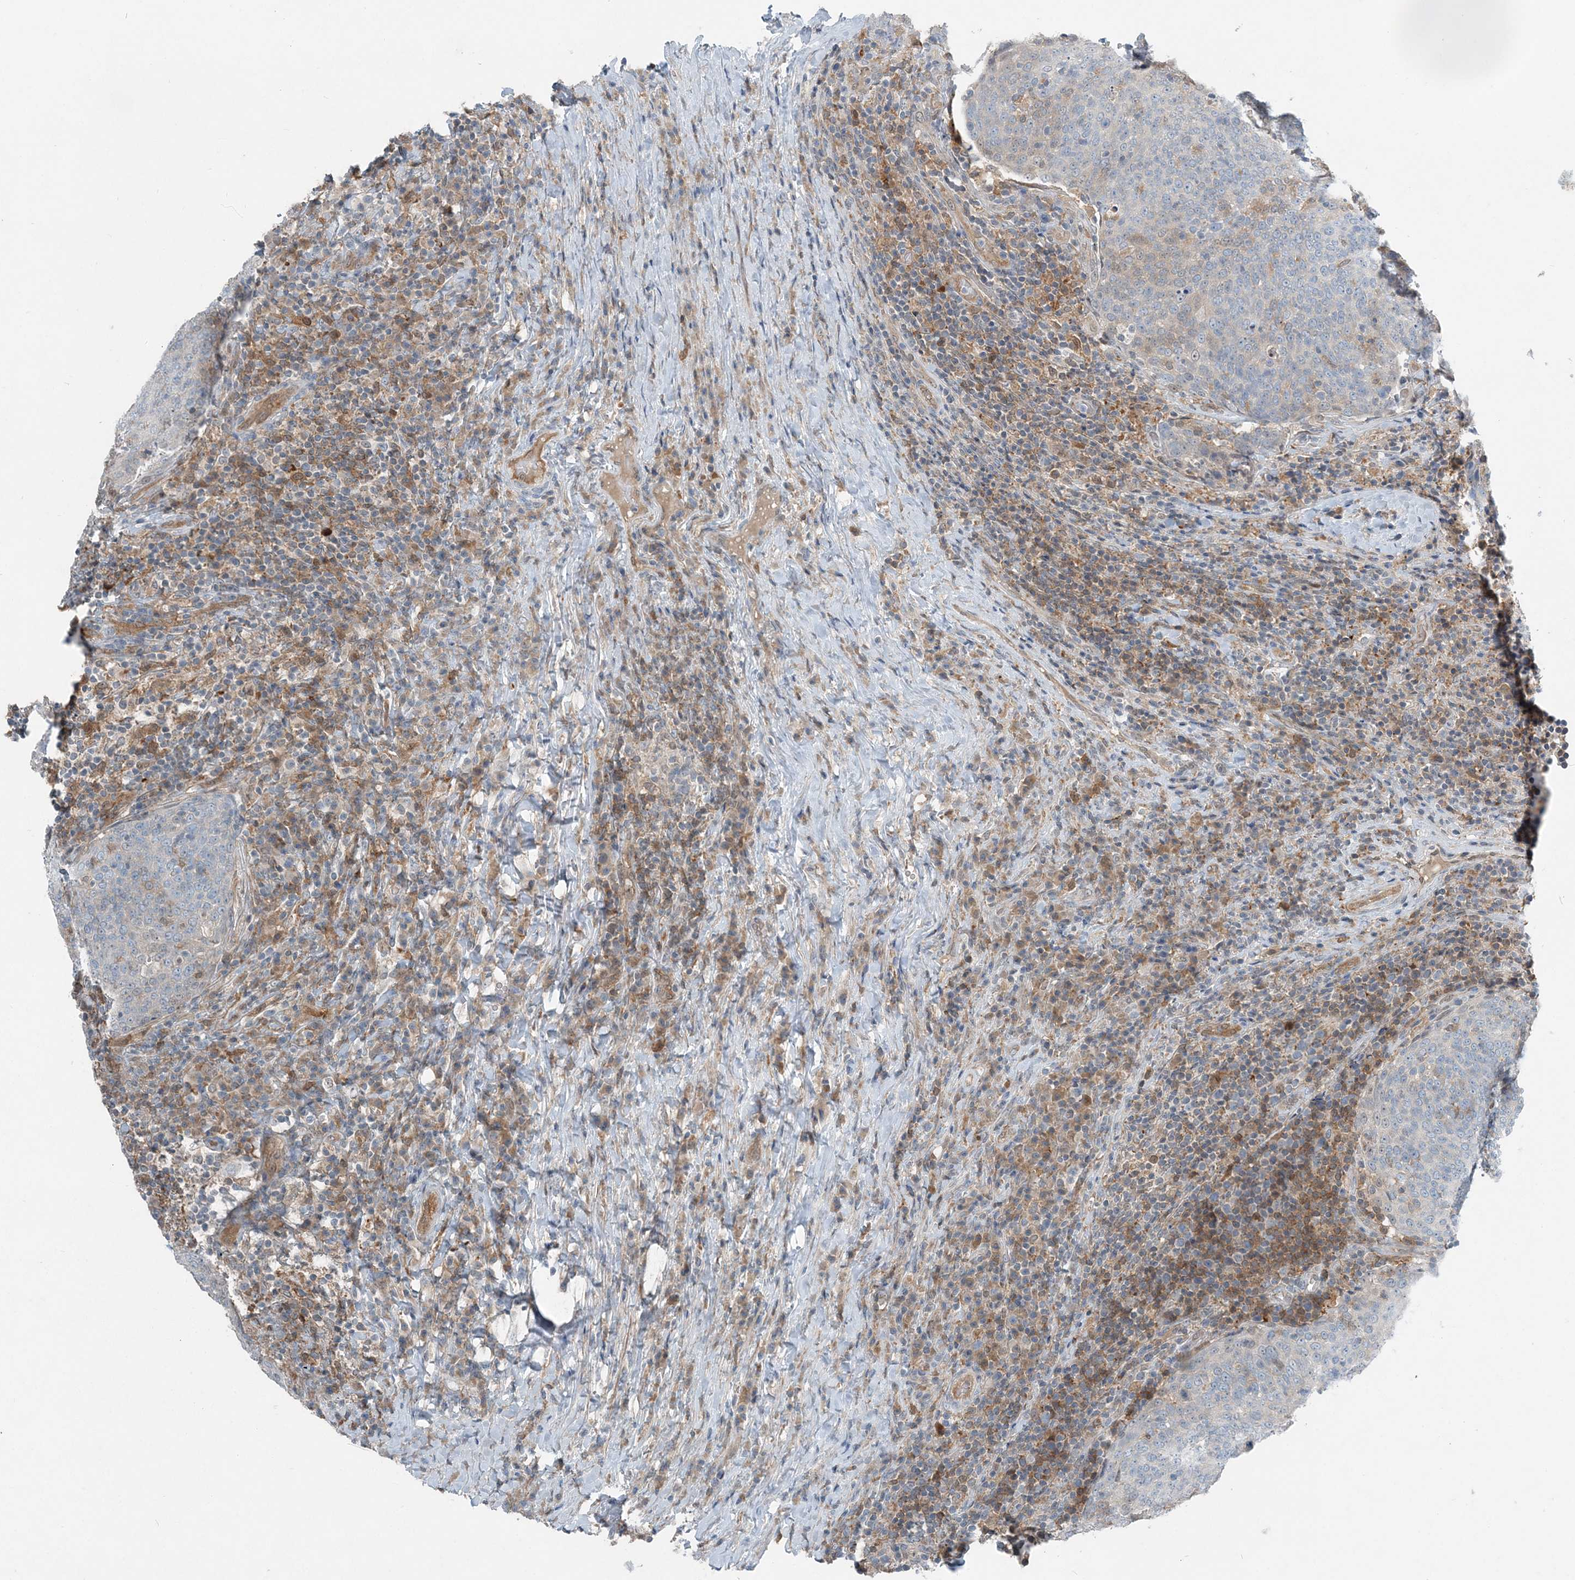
{"staining": {"intensity": "negative", "quantity": "none", "location": "none"}, "tissue": "head and neck cancer", "cell_type": "Tumor cells", "image_type": "cancer", "snomed": [{"axis": "morphology", "description": "Squamous cell carcinoma, NOS"}, {"axis": "morphology", "description": "Squamous cell carcinoma, metastatic, NOS"}, {"axis": "topography", "description": "Lymph node"}, {"axis": "topography", "description": "Head-Neck"}], "caption": "Immunohistochemical staining of human head and neck cancer demonstrates no significant positivity in tumor cells.", "gene": "ARMH1", "patient": {"sex": "male", "age": 62}}